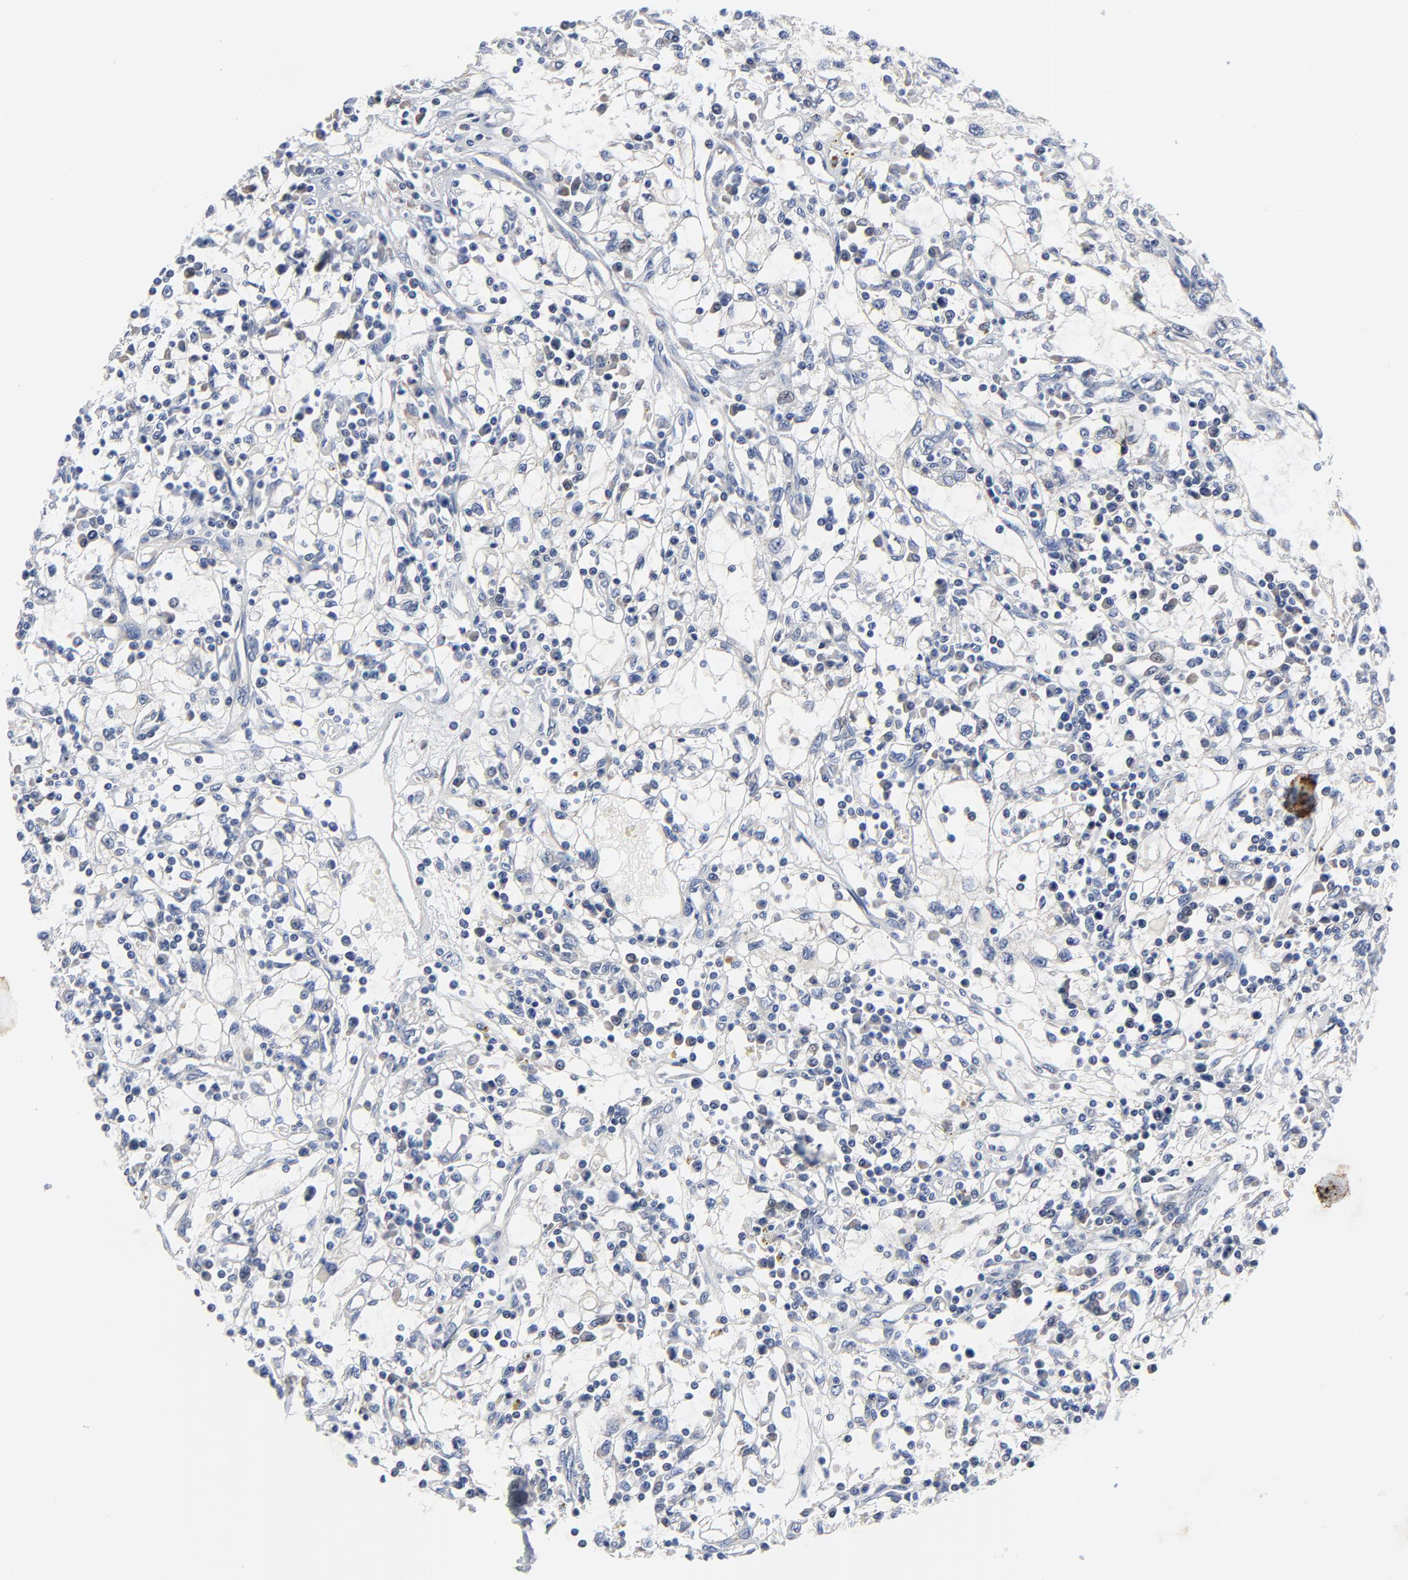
{"staining": {"intensity": "negative", "quantity": "none", "location": "none"}, "tissue": "renal cancer", "cell_type": "Tumor cells", "image_type": "cancer", "snomed": [{"axis": "morphology", "description": "Adenocarcinoma, NOS"}, {"axis": "topography", "description": "Kidney"}], "caption": "Immunohistochemistry (IHC) image of neoplastic tissue: human renal adenocarcinoma stained with DAB reveals no significant protein staining in tumor cells.", "gene": "VAV2", "patient": {"sex": "male", "age": 82}}